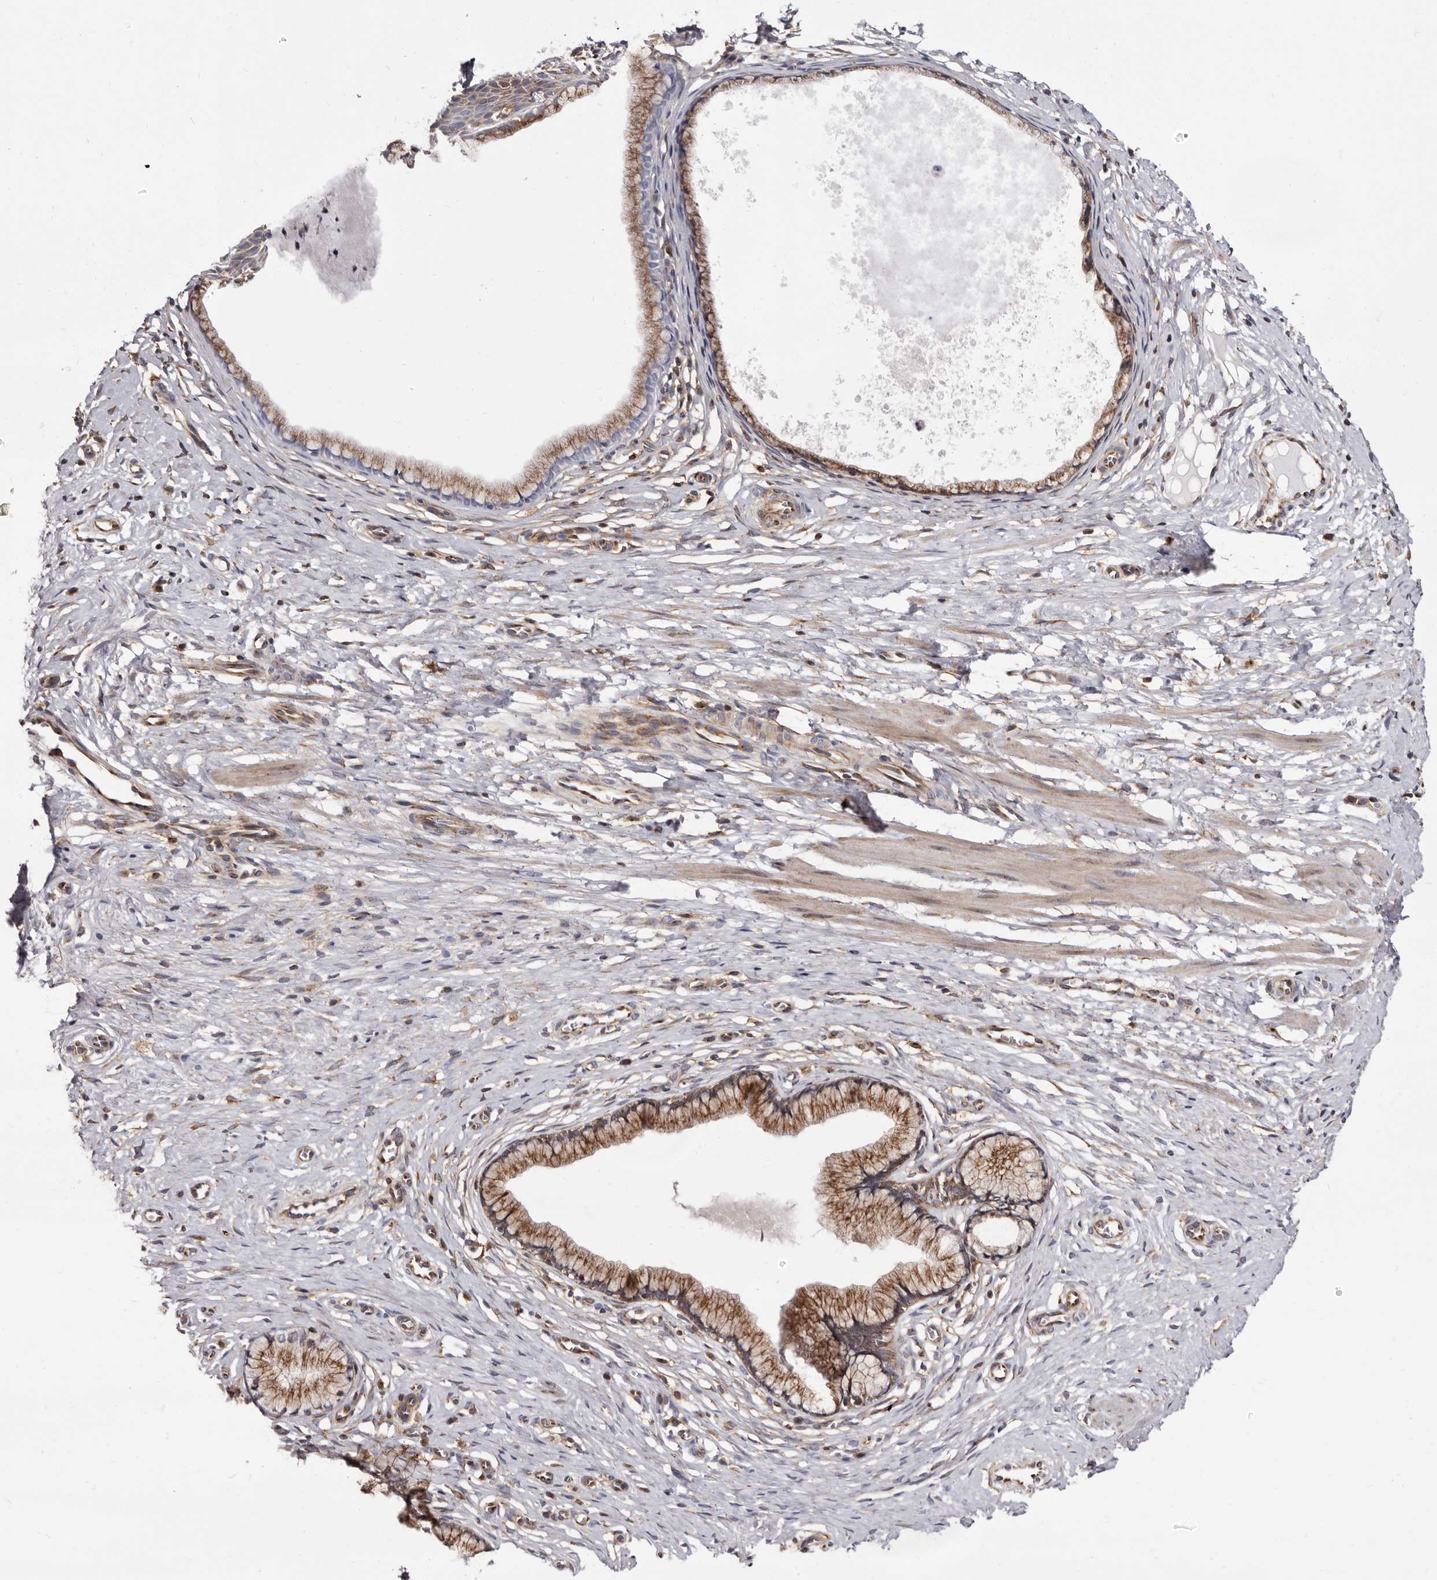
{"staining": {"intensity": "moderate", "quantity": ">75%", "location": "cytoplasmic/membranous"}, "tissue": "cervix", "cell_type": "Glandular cells", "image_type": "normal", "snomed": [{"axis": "morphology", "description": "Normal tissue, NOS"}, {"axis": "topography", "description": "Cervix"}], "caption": "Immunohistochemical staining of benign human cervix demonstrates medium levels of moderate cytoplasmic/membranous expression in approximately >75% of glandular cells.", "gene": "COQ8B", "patient": {"sex": "female", "age": 36}}